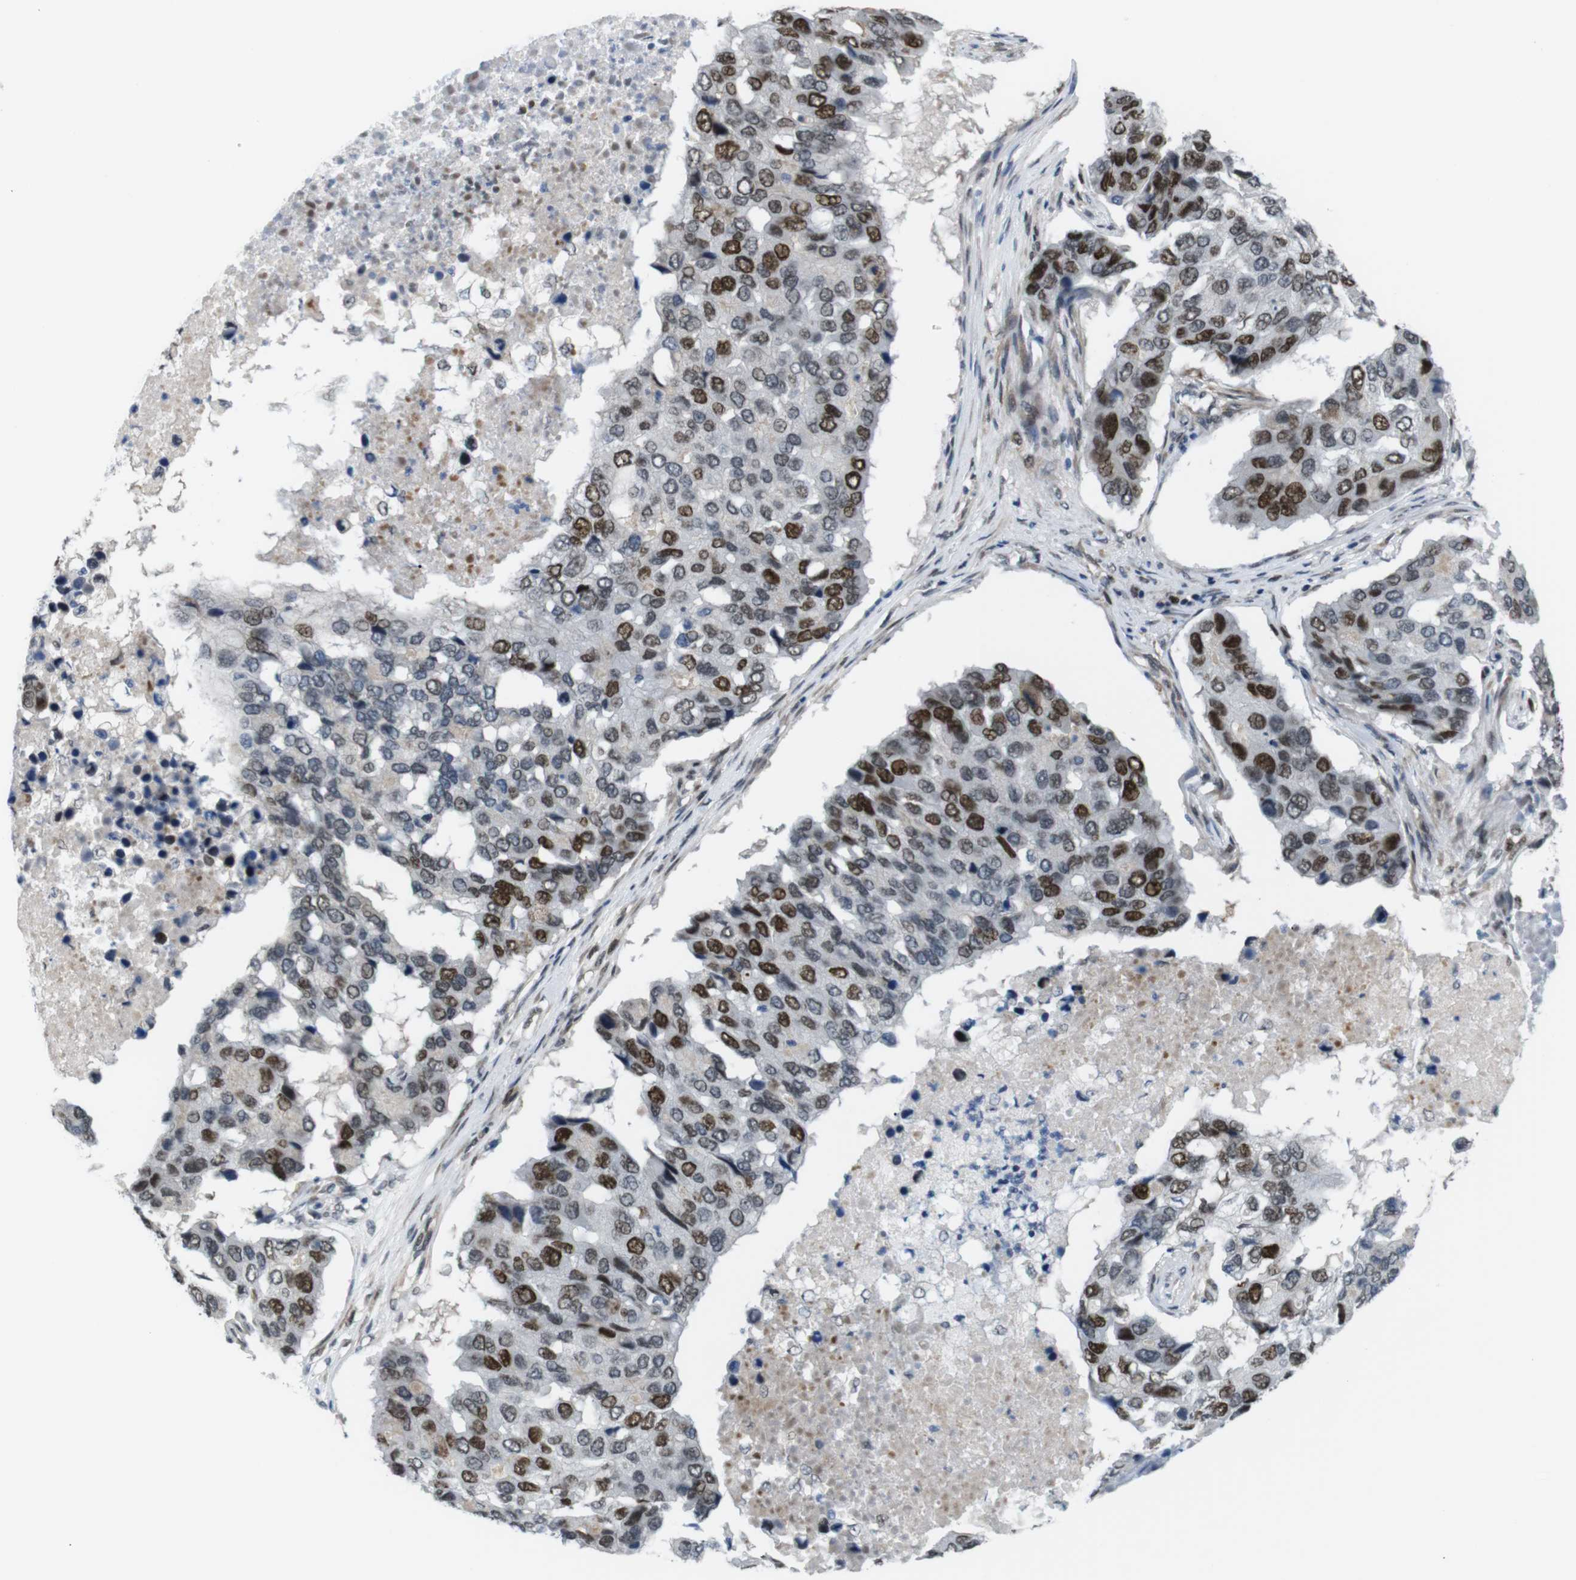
{"staining": {"intensity": "strong", "quantity": "25%-75%", "location": "nuclear"}, "tissue": "pancreatic cancer", "cell_type": "Tumor cells", "image_type": "cancer", "snomed": [{"axis": "morphology", "description": "Adenocarcinoma, NOS"}, {"axis": "topography", "description": "Pancreas"}], "caption": "Adenocarcinoma (pancreatic) stained with a brown dye displays strong nuclear positive staining in approximately 25%-75% of tumor cells.", "gene": "SMCO2", "patient": {"sex": "male", "age": 50}}